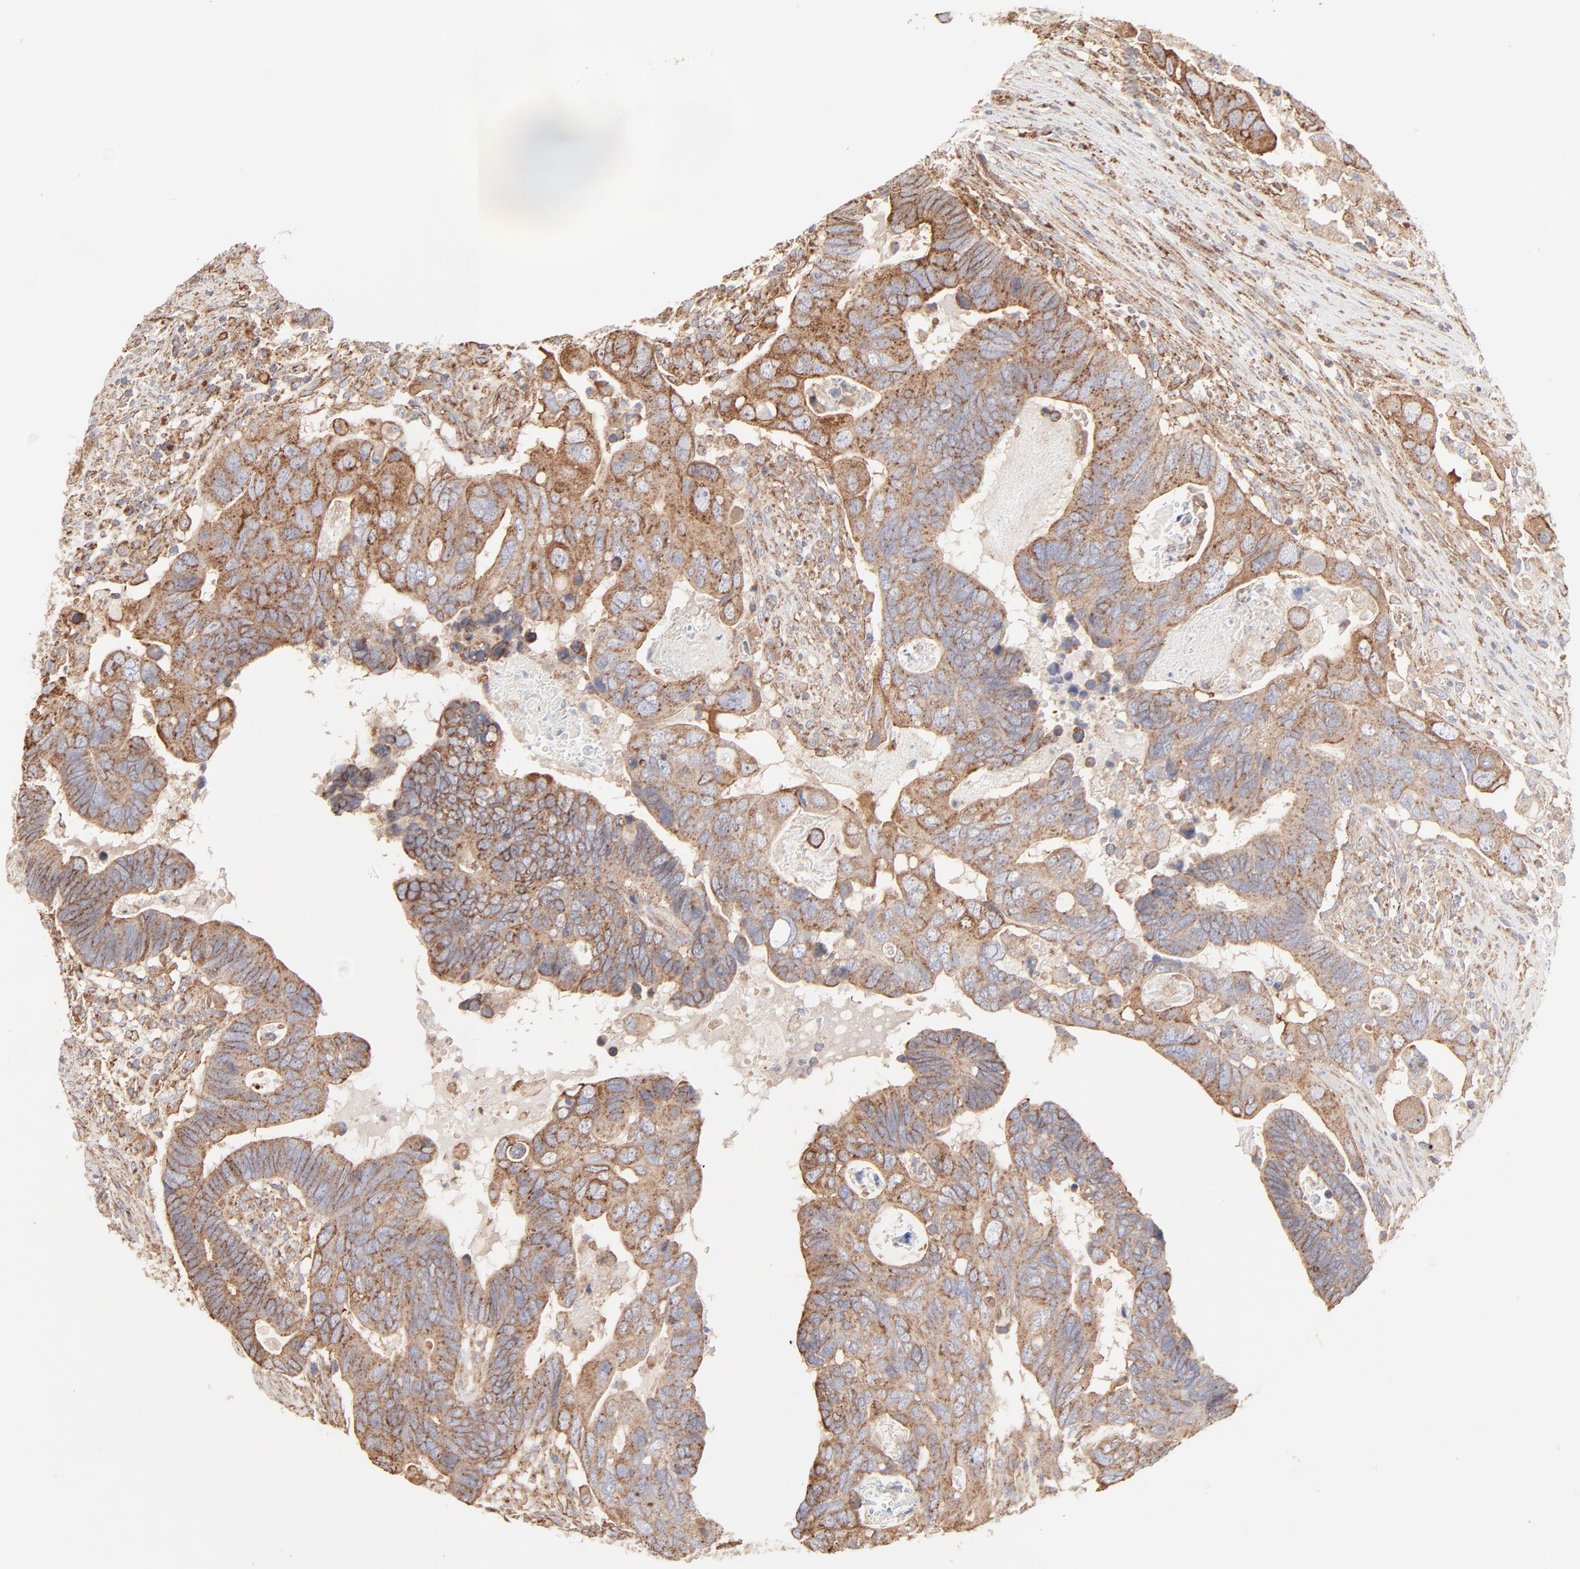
{"staining": {"intensity": "moderate", "quantity": ">75%", "location": "cytoplasmic/membranous"}, "tissue": "colorectal cancer", "cell_type": "Tumor cells", "image_type": "cancer", "snomed": [{"axis": "morphology", "description": "Adenocarcinoma, NOS"}, {"axis": "topography", "description": "Rectum"}], "caption": "The micrograph demonstrates immunohistochemical staining of colorectal cancer (adenocarcinoma). There is moderate cytoplasmic/membranous positivity is appreciated in about >75% of tumor cells.", "gene": "CLTB", "patient": {"sex": "male", "age": 53}}